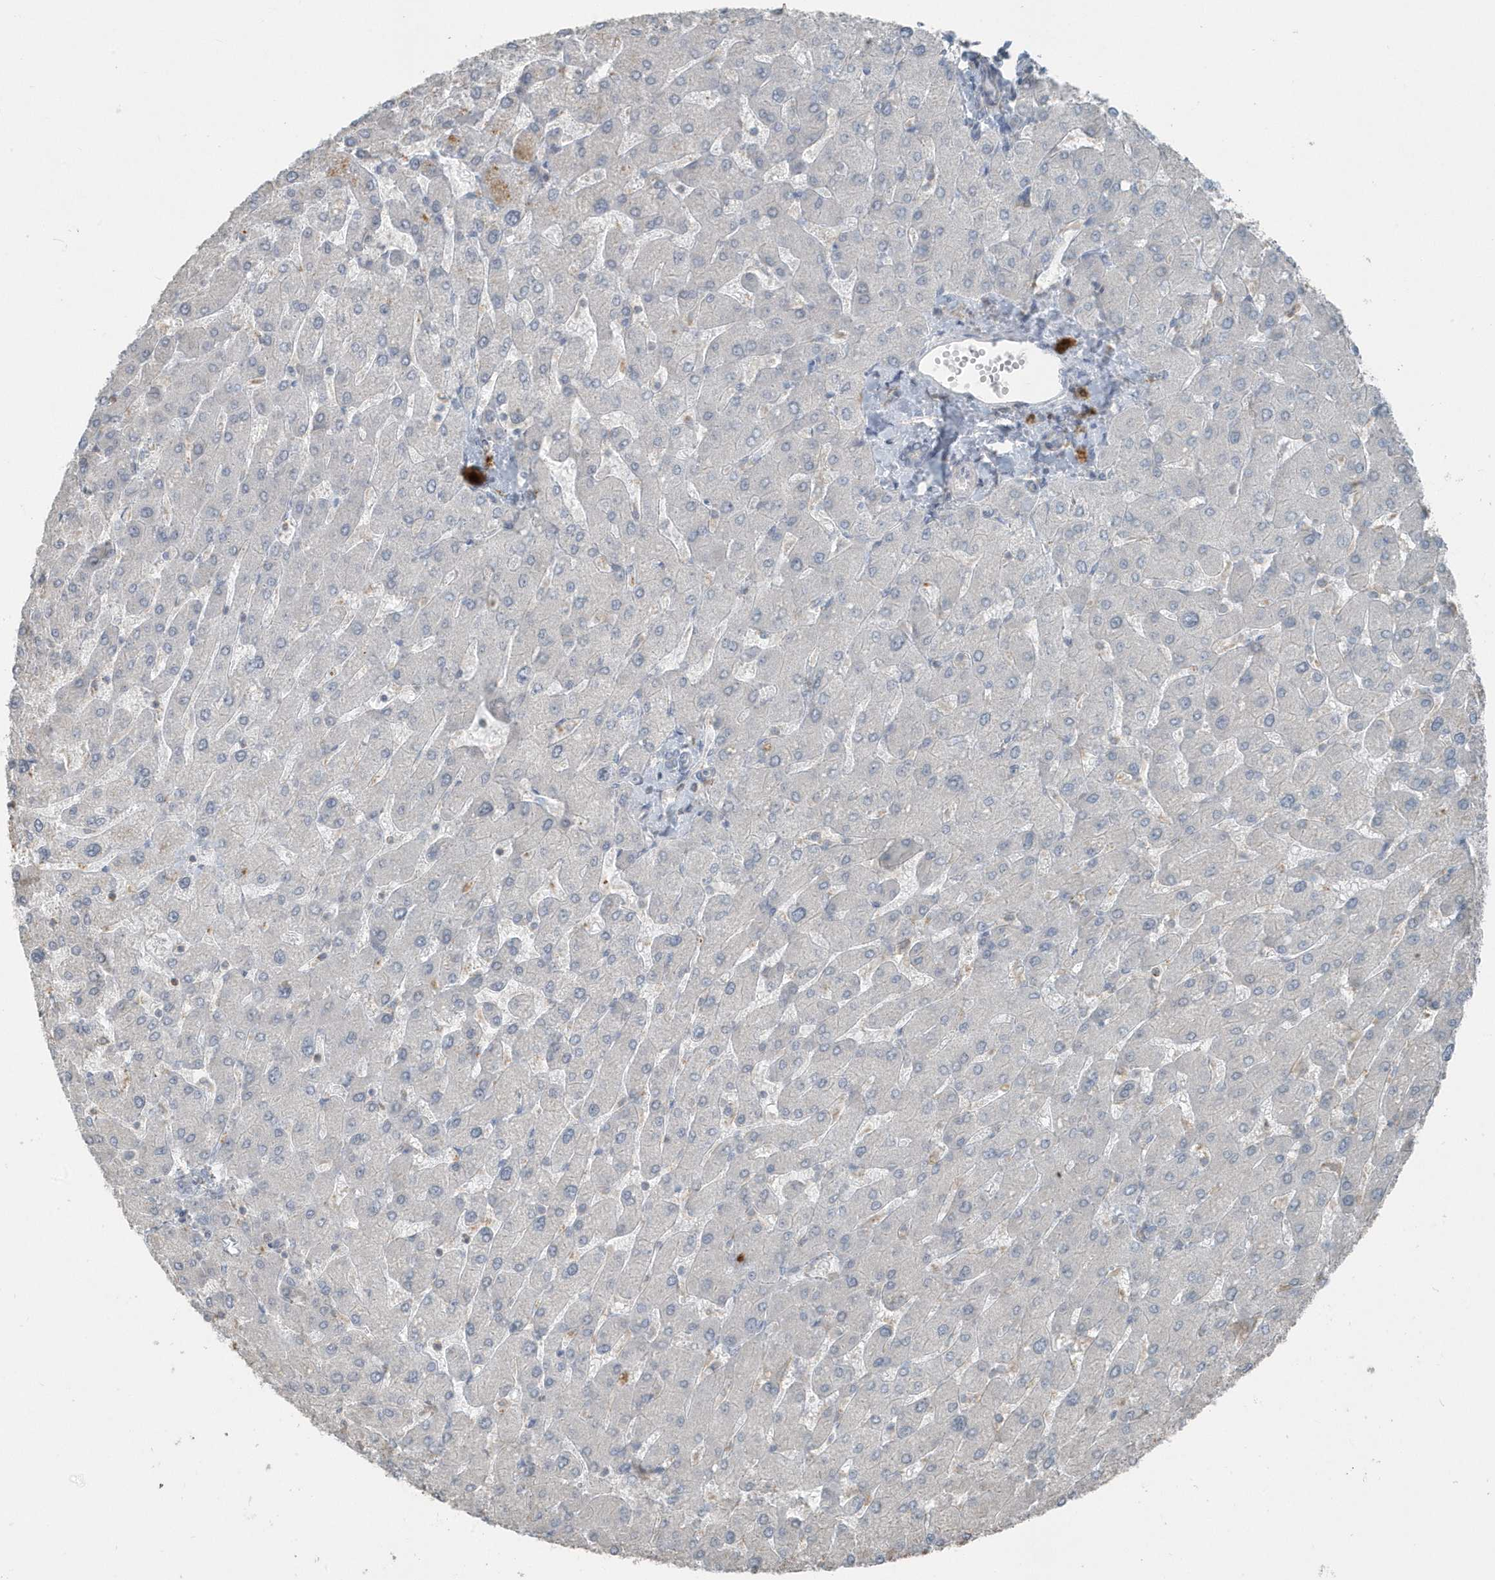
{"staining": {"intensity": "negative", "quantity": "none", "location": "none"}, "tissue": "liver", "cell_type": "Cholangiocytes", "image_type": "normal", "snomed": [{"axis": "morphology", "description": "Normal tissue, NOS"}, {"axis": "topography", "description": "Liver"}], "caption": "Liver stained for a protein using immunohistochemistry (IHC) exhibits no expression cholangiocytes.", "gene": "ACTC1", "patient": {"sex": "male", "age": 55}}